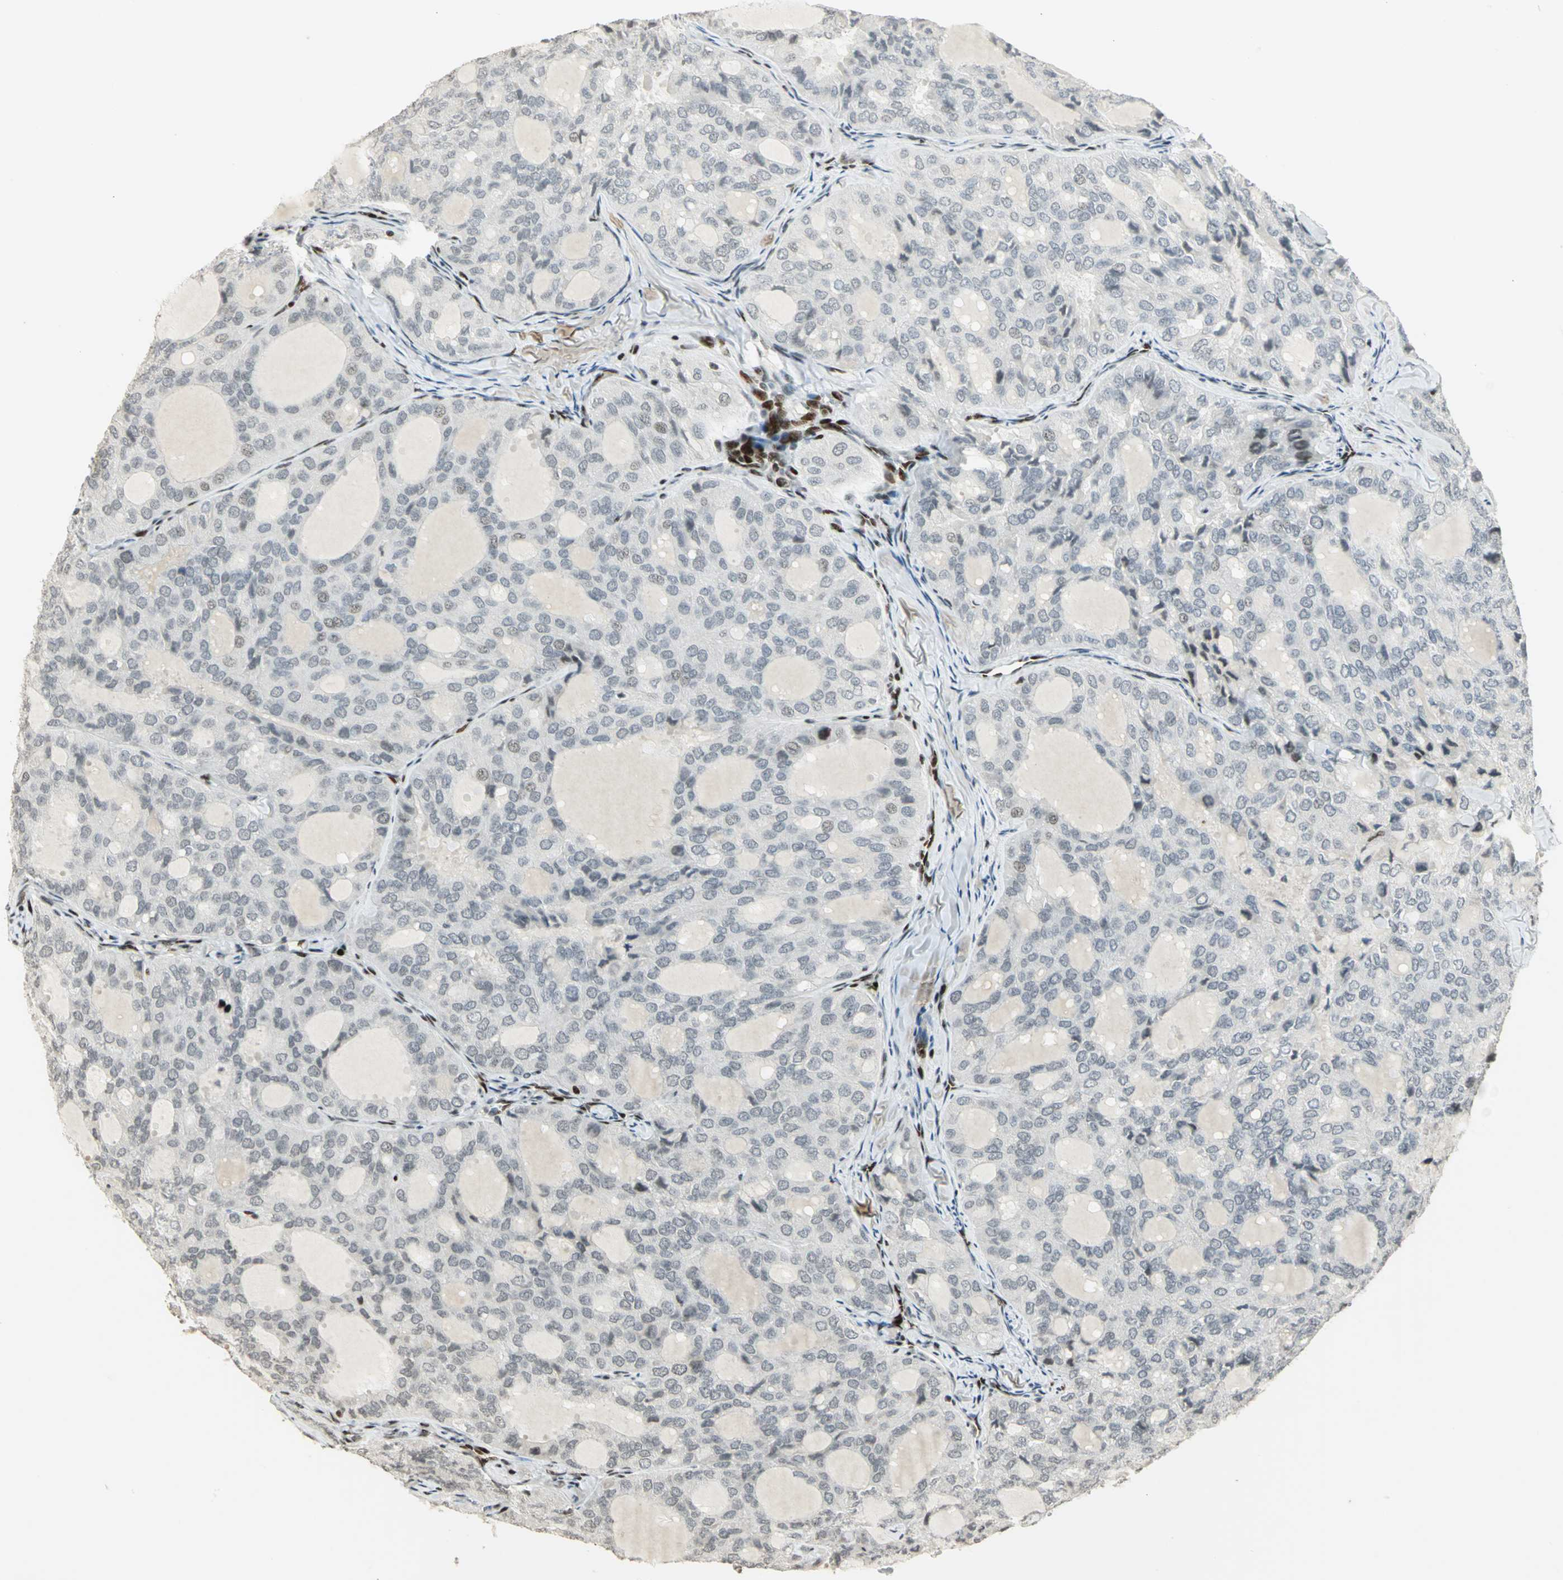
{"staining": {"intensity": "weak", "quantity": "<25%", "location": "nuclear"}, "tissue": "thyroid cancer", "cell_type": "Tumor cells", "image_type": "cancer", "snomed": [{"axis": "morphology", "description": "Follicular adenoma carcinoma, NOS"}, {"axis": "topography", "description": "Thyroid gland"}], "caption": "Tumor cells show no significant staining in thyroid cancer (follicular adenoma carcinoma). The staining was performed using DAB to visualize the protein expression in brown, while the nuclei were stained in blue with hematoxylin (Magnification: 20x).", "gene": "KDM1A", "patient": {"sex": "male", "age": 75}}